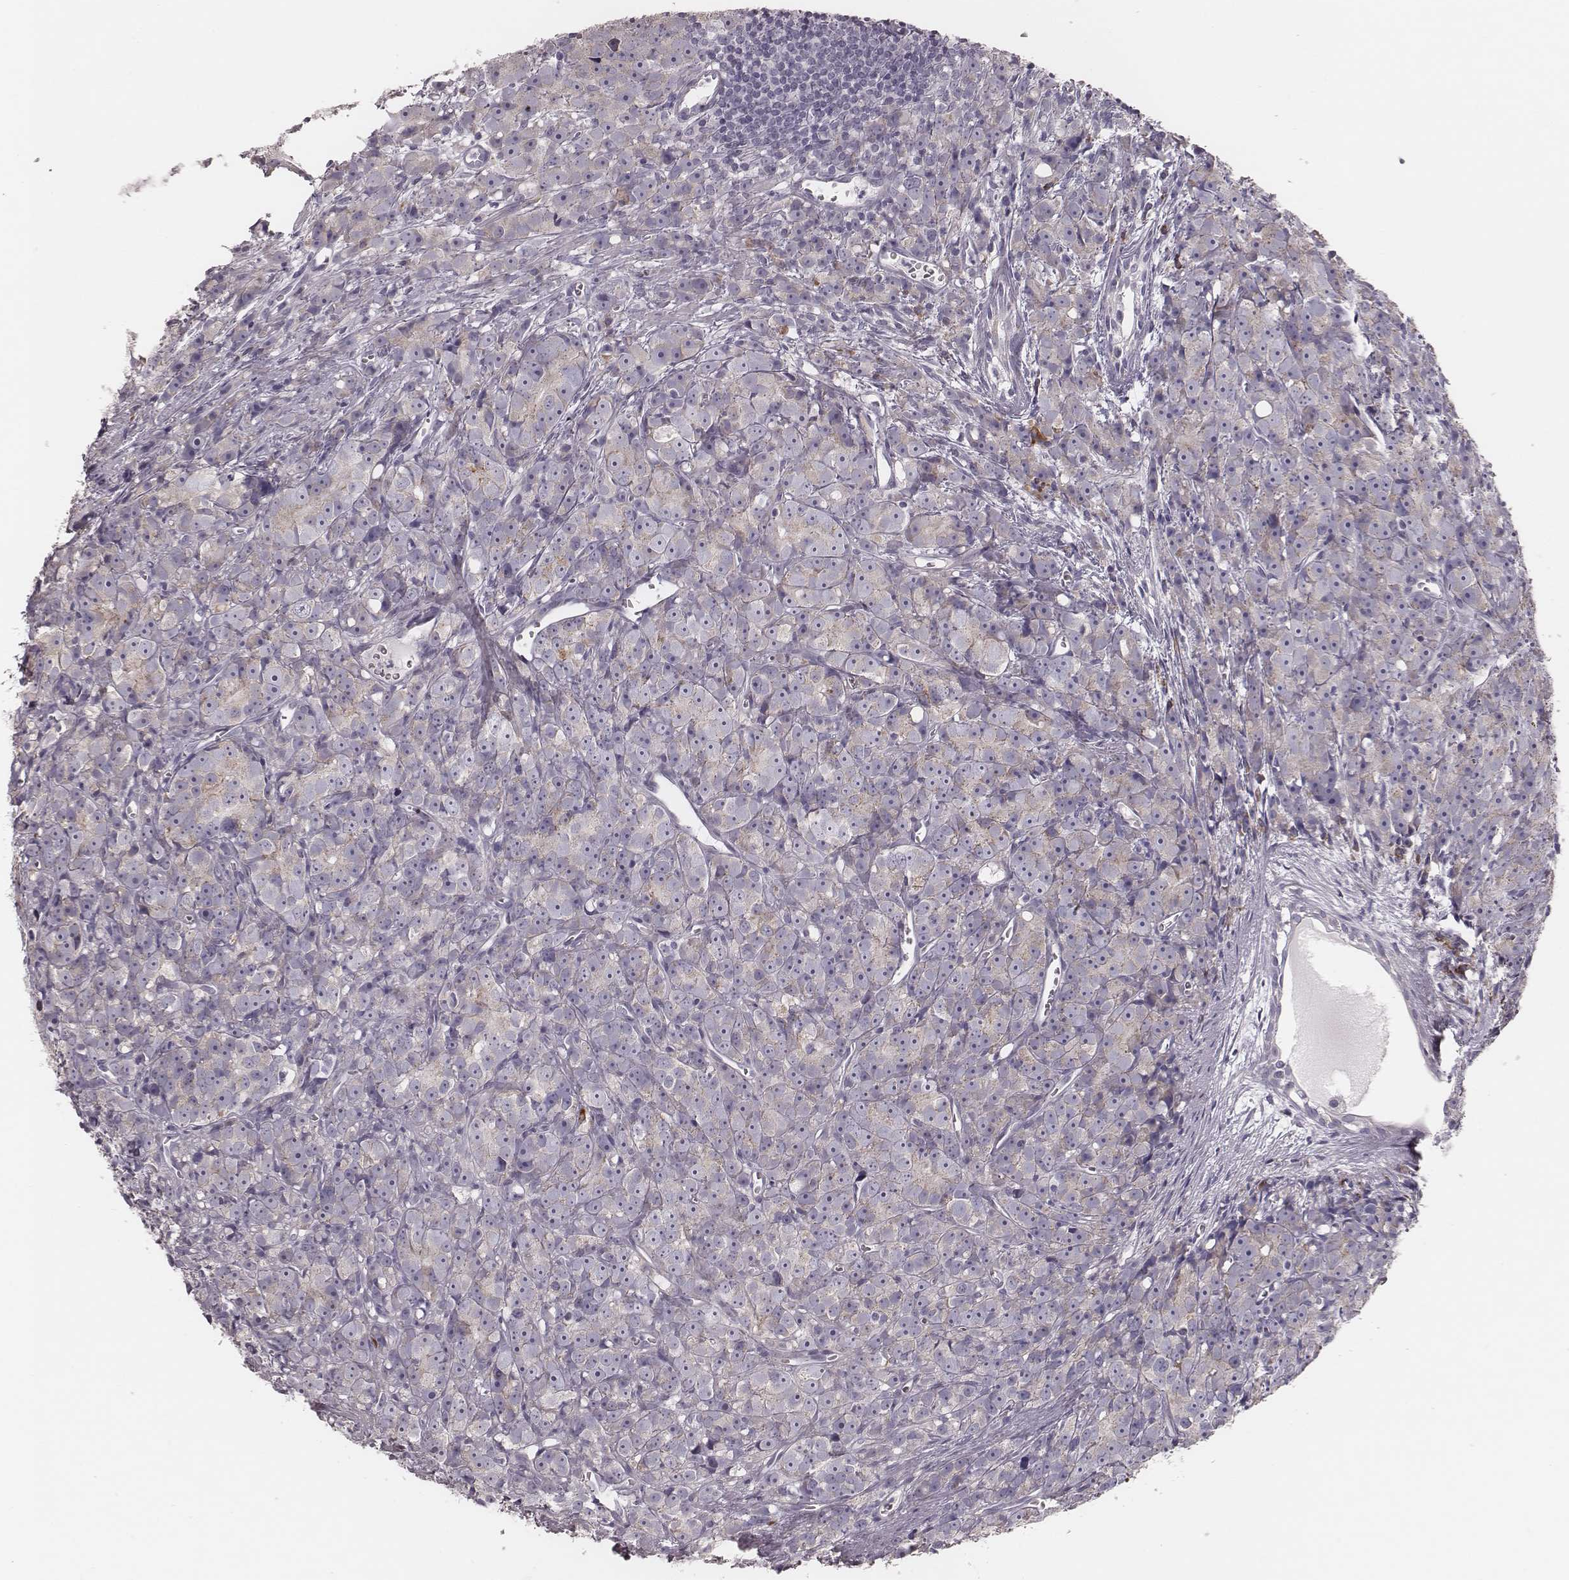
{"staining": {"intensity": "negative", "quantity": "none", "location": "none"}, "tissue": "prostate cancer", "cell_type": "Tumor cells", "image_type": "cancer", "snomed": [{"axis": "morphology", "description": "Adenocarcinoma, High grade"}, {"axis": "topography", "description": "Prostate"}], "caption": "Immunohistochemistry (IHC) histopathology image of human prostate cancer stained for a protein (brown), which reveals no expression in tumor cells.", "gene": "KIF5C", "patient": {"sex": "male", "age": 77}}